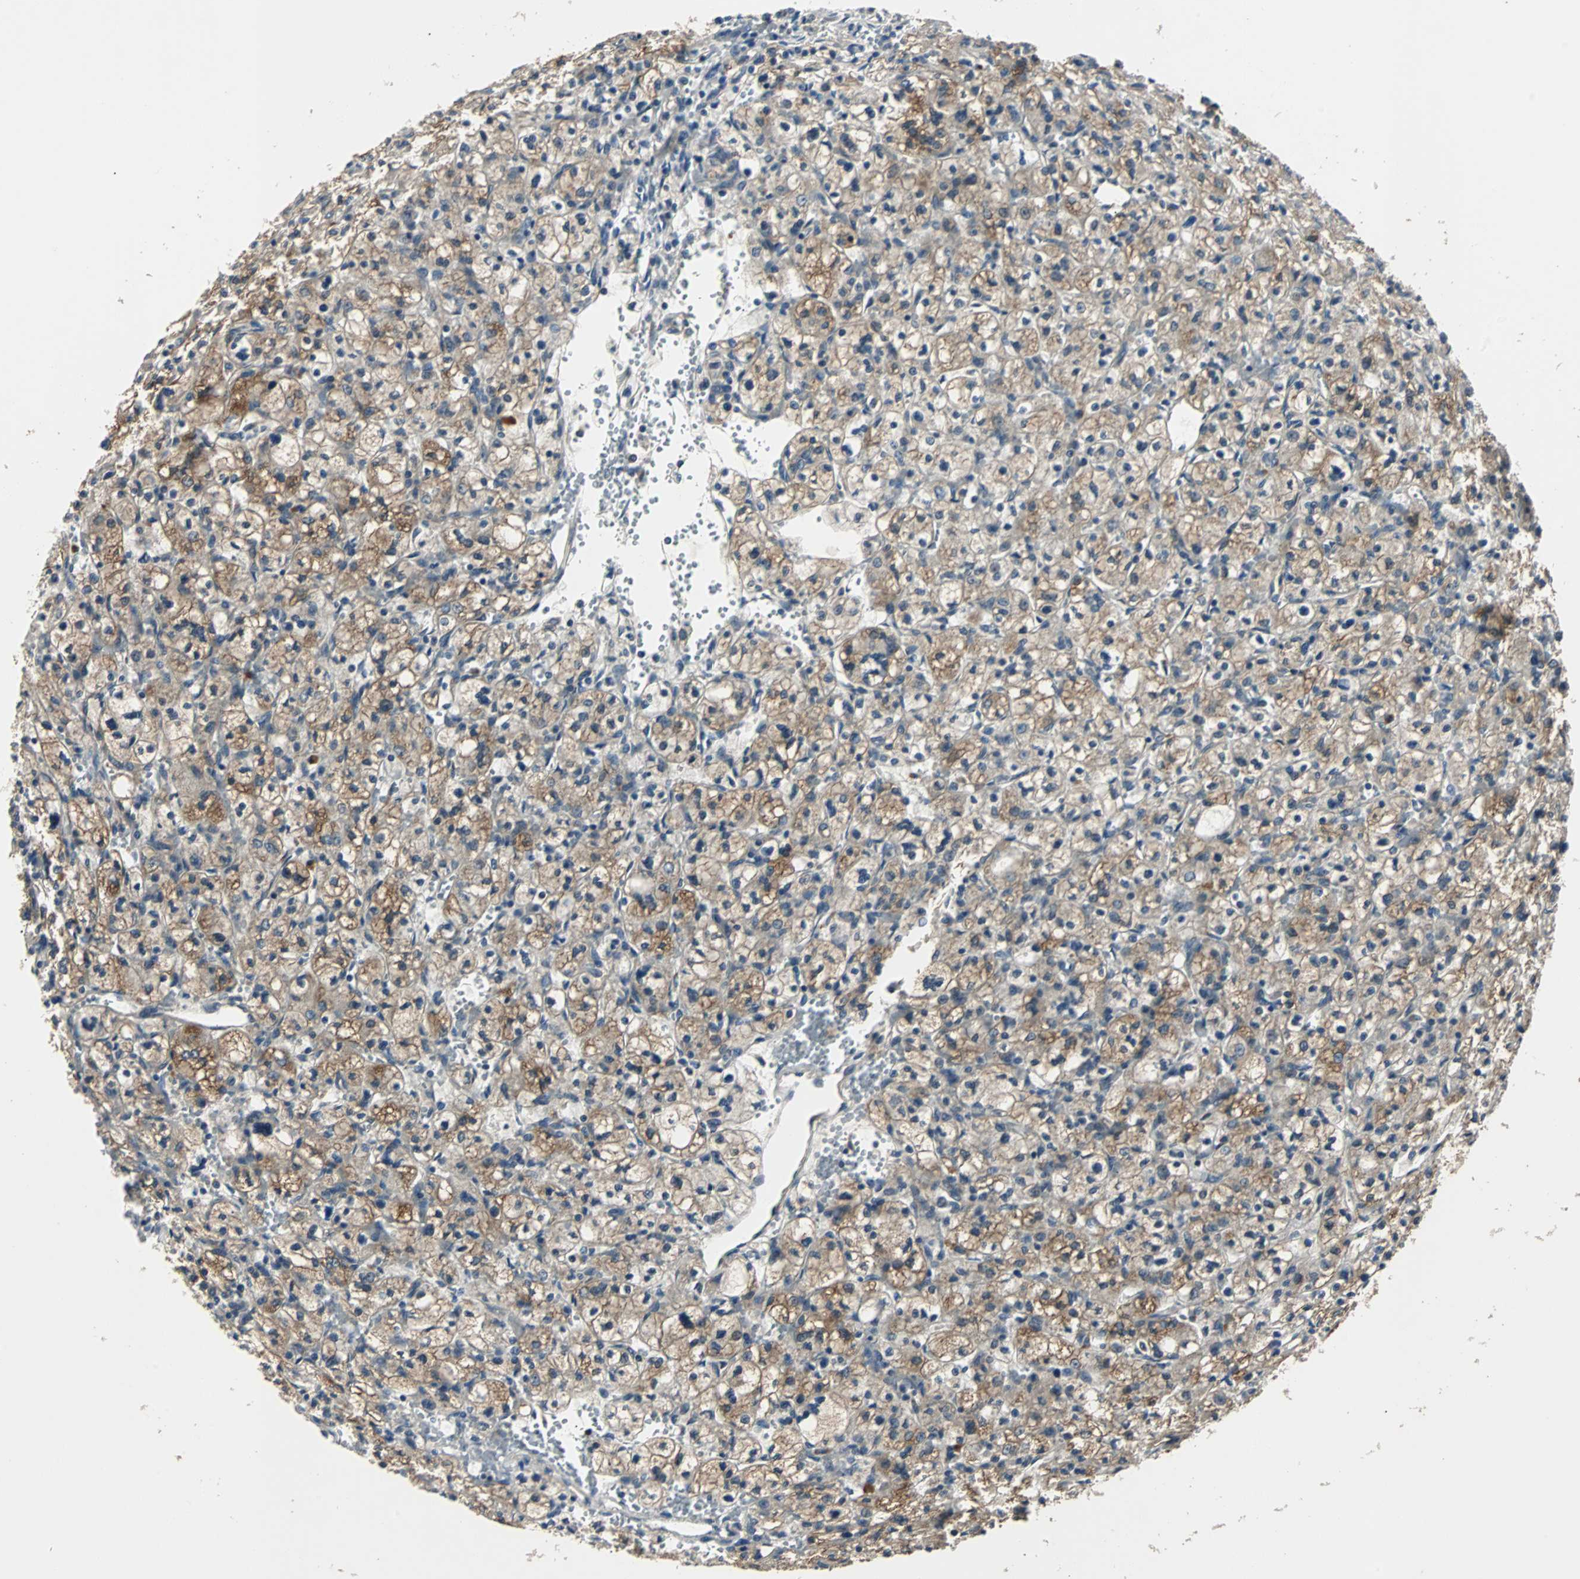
{"staining": {"intensity": "moderate", "quantity": ">75%", "location": "cytoplasmic/membranous"}, "tissue": "renal cancer", "cell_type": "Tumor cells", "image_type": "cancer", "snomed": [{"axis": "morphology", "description": "Adenocarcinoma, NOS"}, {"axis": "topography", "description": "Kidney"}], "caption": "This is an image of immunohistochemistry staining of adenocarcinoma (renal), which shows moderate positivity in the cytoplasmic/membranous of tumor cells.", "gene": "ARF1", "patient": {"sex": "female", "age": 83}}